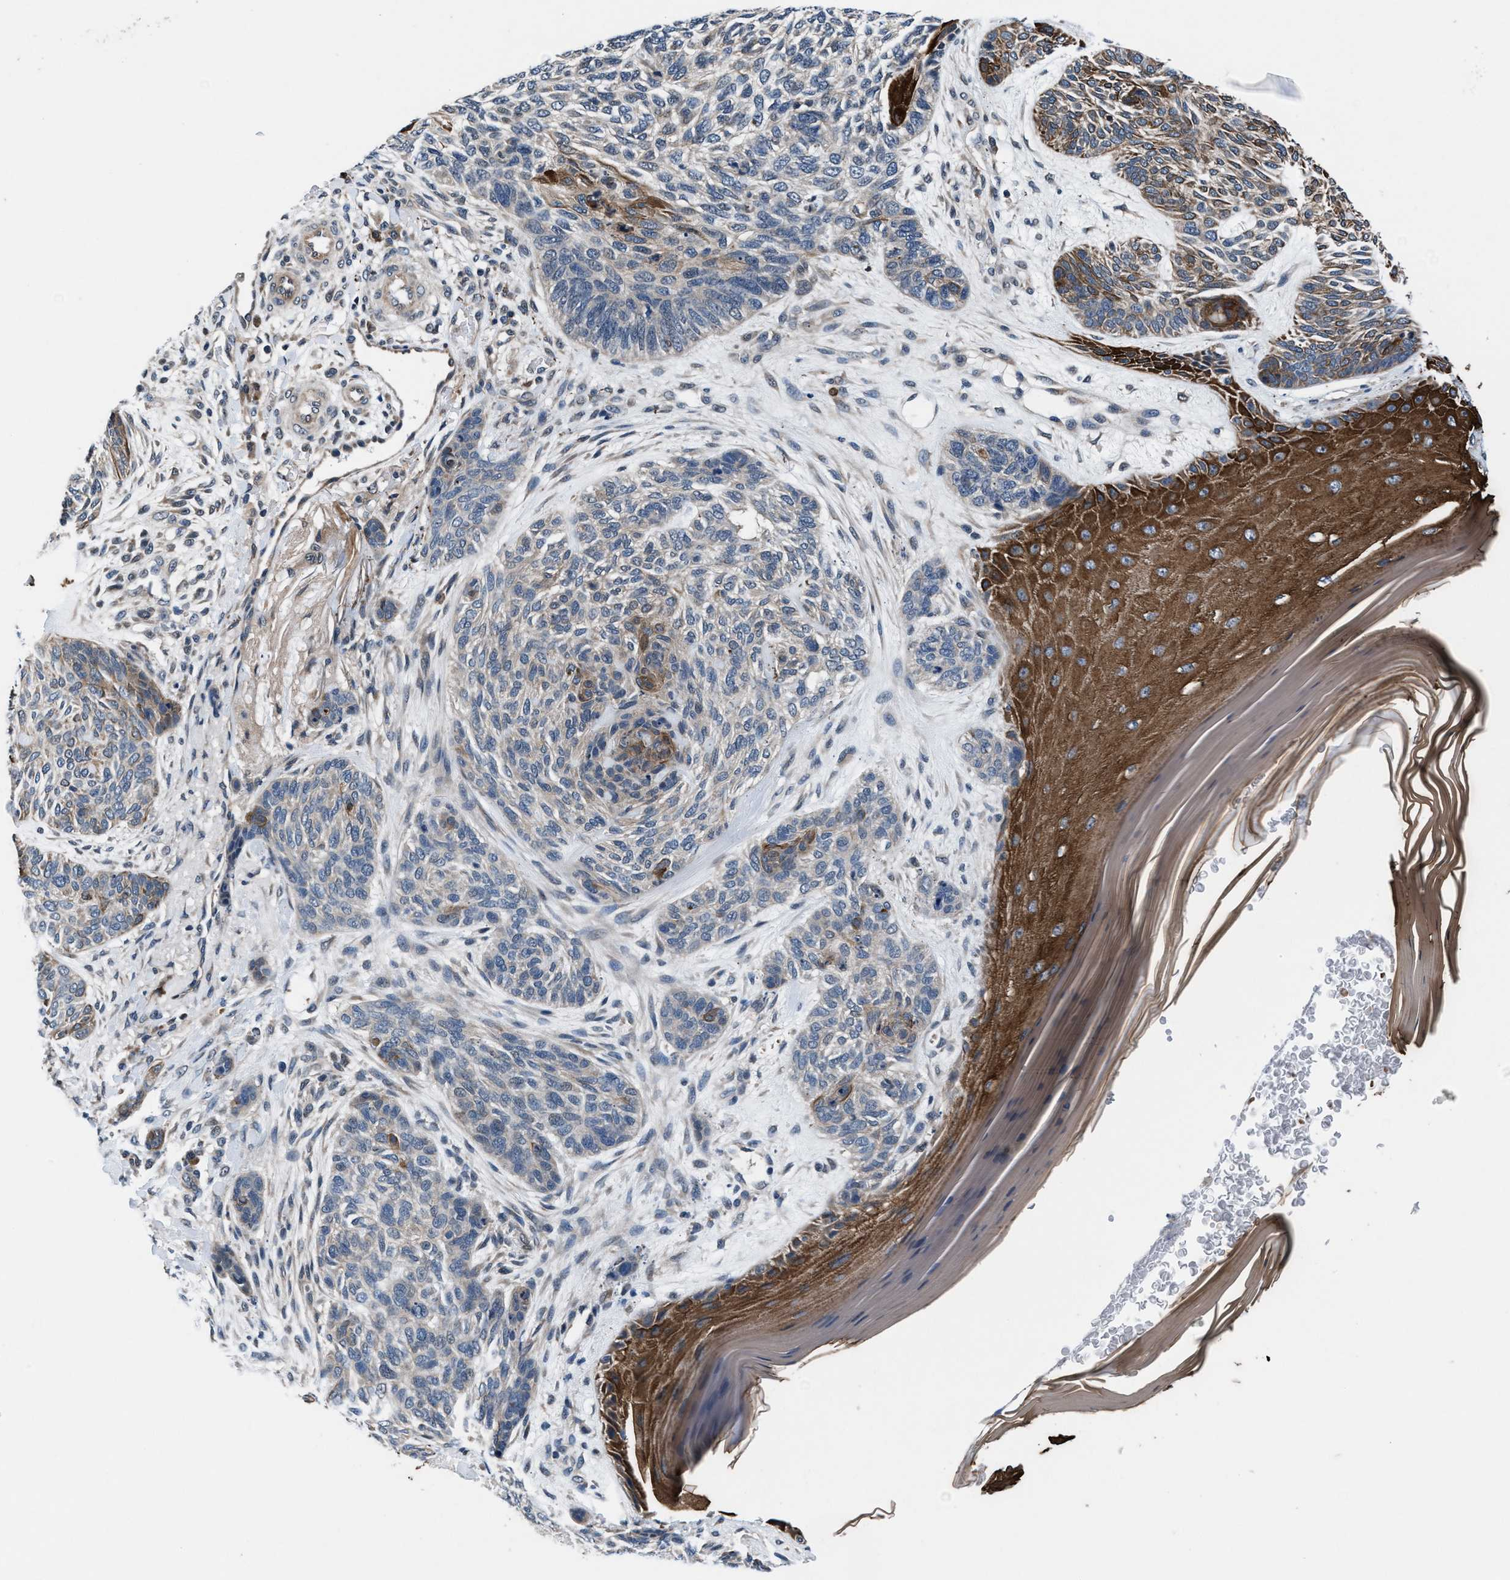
{"staining": {"intensity": "moderate", "quantity": "25%-75%", "location": "cytoplasmic/membranous"}, "tissue": "skin cancer", "cell_type": "Tumor cells", "image_type": "cancer", "snomed": [{"axis": "morphology", "description": "Basal cell carcinoma"}, {"axis": "topography", "description": "Skin"}], "caption": "Immunohistochemical staining of skin basal cell carcinoma displays medium levels of moderate cytoplasmic/membranous positivity in approximately 25%-75% of tumor cells.", "gene": "PRPSAP2", "patient": {"sex": "male", "age": 55}}